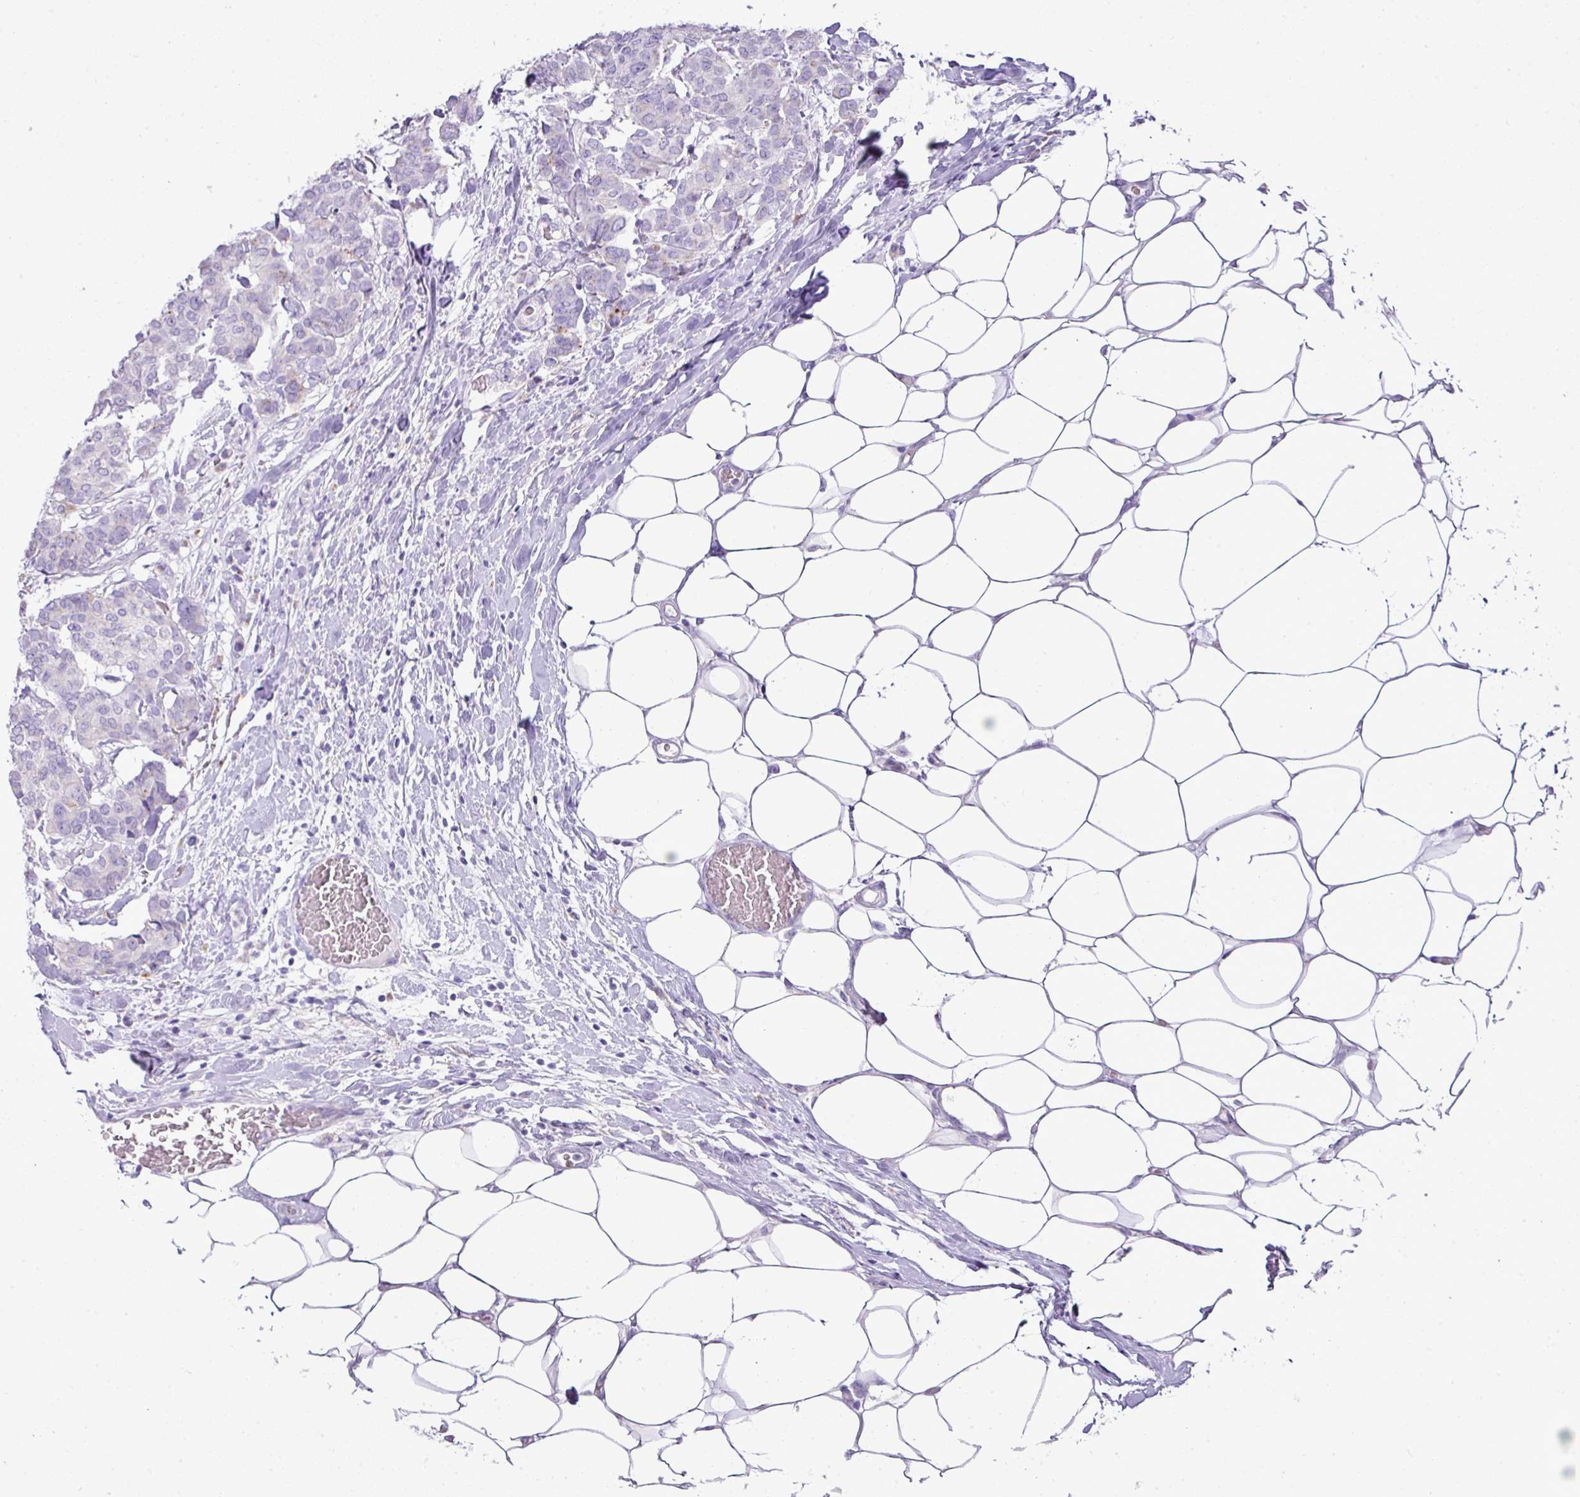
{"staining": {"intensity": "negative", "quantity": "none", "location": "none"}, "tissue": "breast cancer", "cell_type": "Tumor cells", "image_type": "cancer", "snomed": [{"axis": "morphology", "description": "Duct carcinoma"}, {"axis": "topography", "description": "Breast"}], "caption": "Photomicrograph shows no protein staining in tumor cells of invasive ductal carcinoma (breast) tissue.", "gene": "PGAP4", "patient": {"sex": "female", "age": 75}}